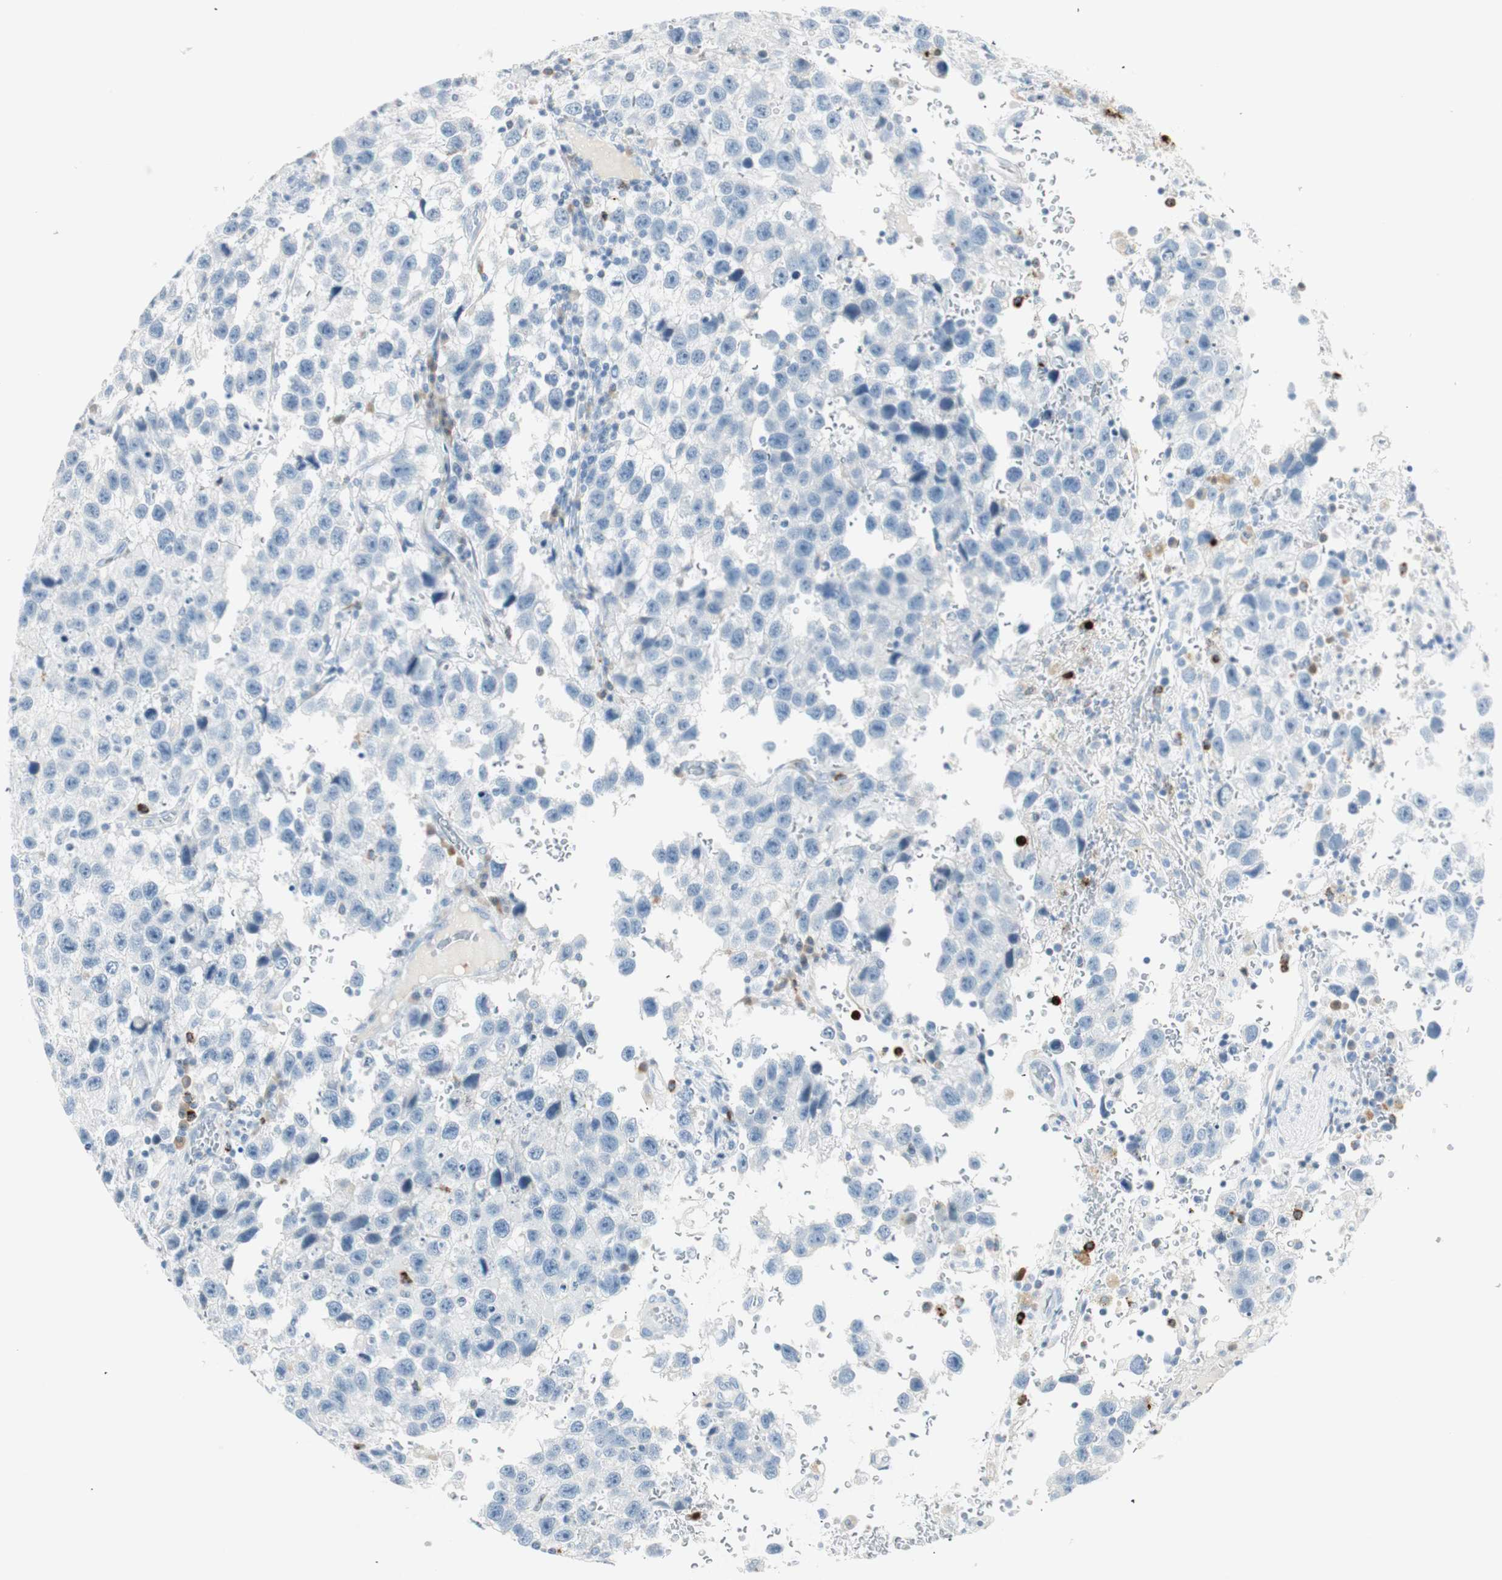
{"staining": {"intensity": "negative", "quantity": "none", "location": "none"}, "tissue": "testis cancer", "cell_type": "Tumor cells", "image_type": "cancer", "snomed": [{"axis": "morphology", "description": "Seminoma, NOS"}, {"axis": "topography", "description": "Testis"}], "caption": "High power microscopy micrograph of an IHC photomicrograph of seminoma (testis), revealing no significant positivity in tumor cells.", "gene": "PRTN3", "patient": {"sex": "male", "age": 33}}